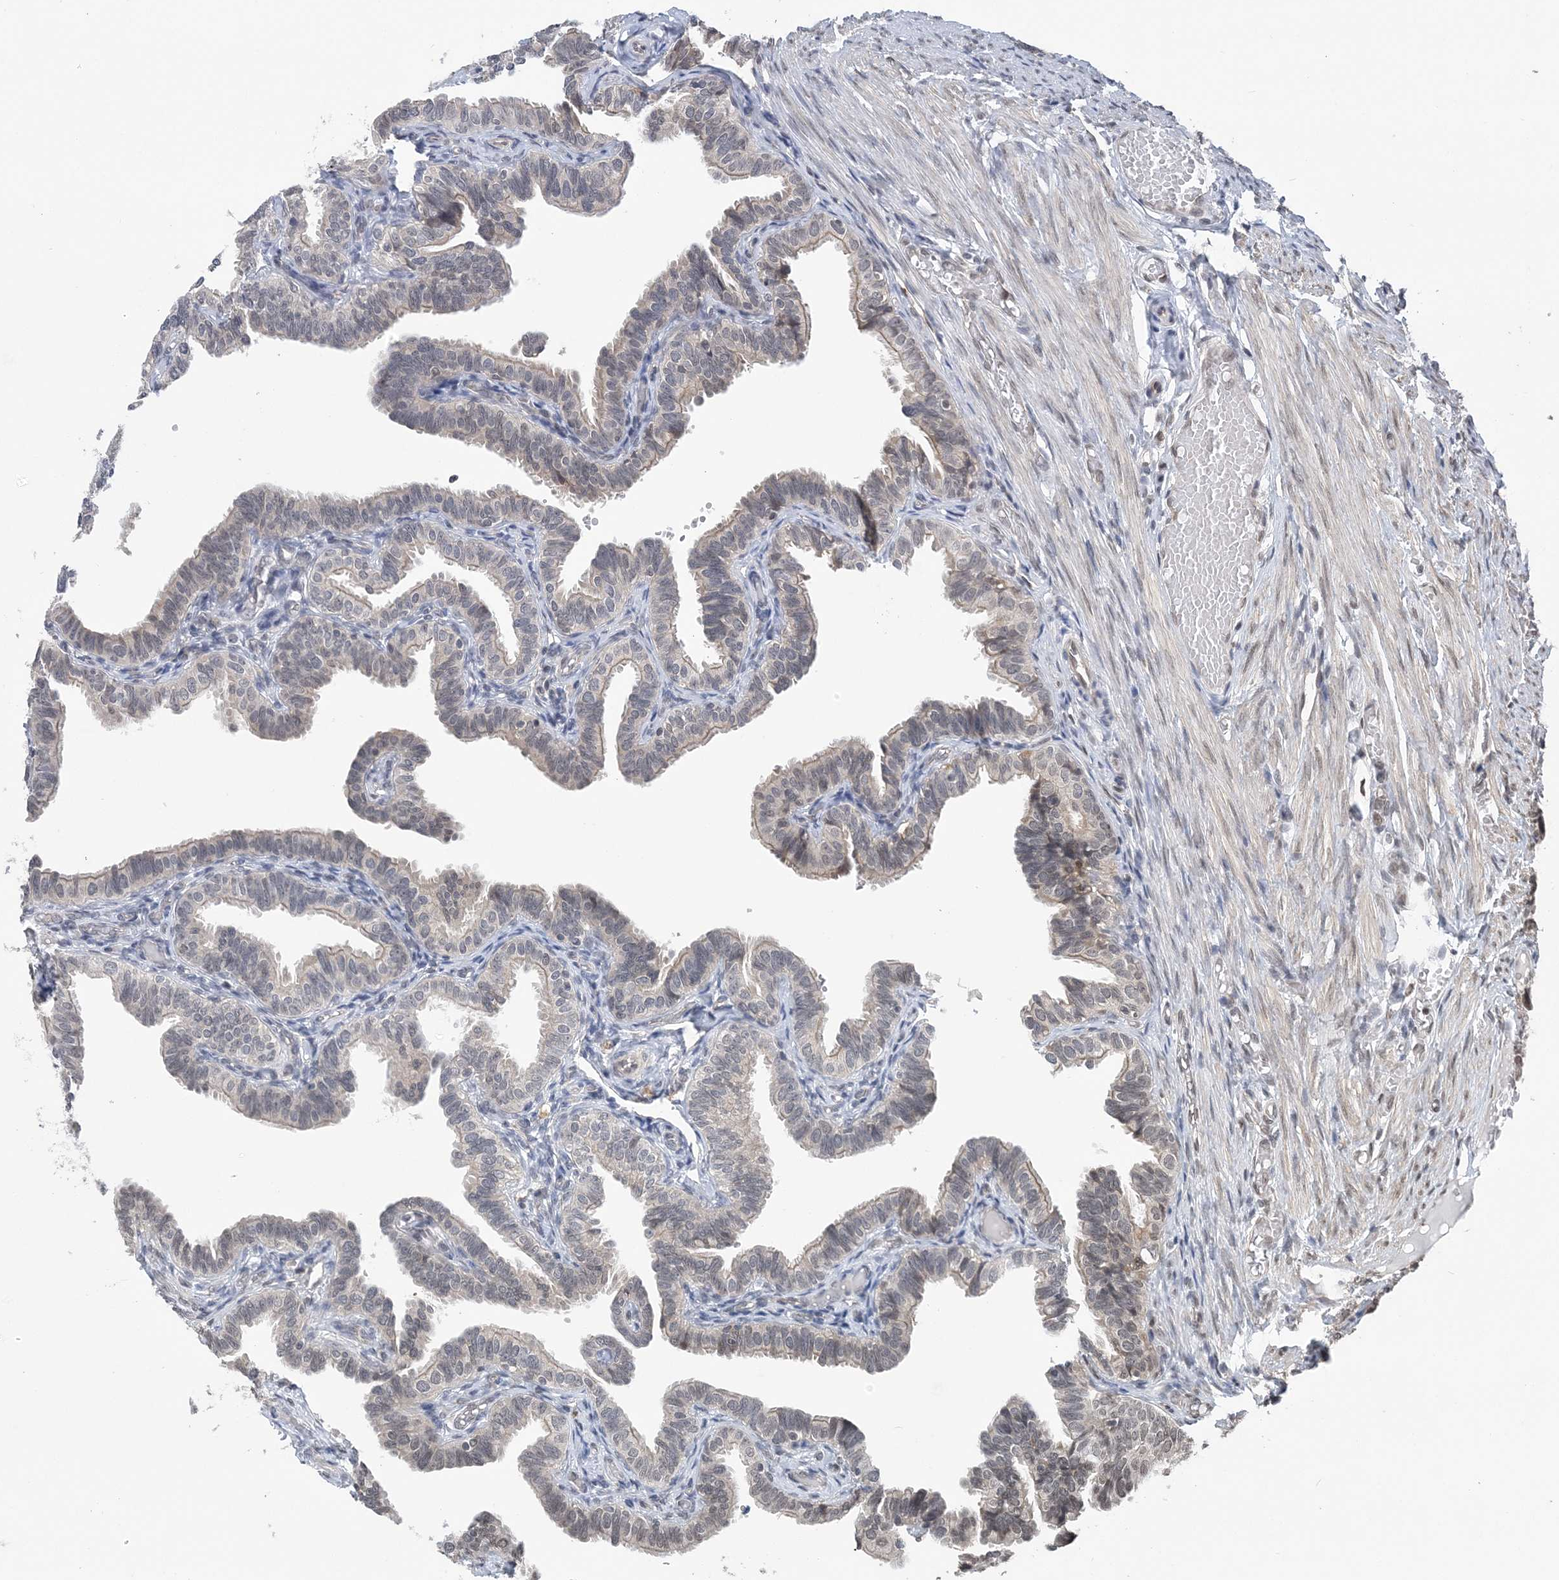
{"staining": {"intensity": "weak", "quantity": "25%-75%", "location": "cytoplasmic/membranous,nuclear"}, "tissue": "fallopian tube", "cell_type": "Glandular cells", "image_type": "normal", "snomed": [{"axis": "morphology", "description": "Normal tissue, NOS"}, {"axis": "topography", "description": "Fallopian tube"}], "caption": "About 25%-75% of glandular cells in benign fallopian tube show weak cytoplasmic/membranous,nuclear protein positivity as visualized by brown immunohistochemical staining.", "gene": "CCDC152", "patient": {"sex": "female", "age": 39}}